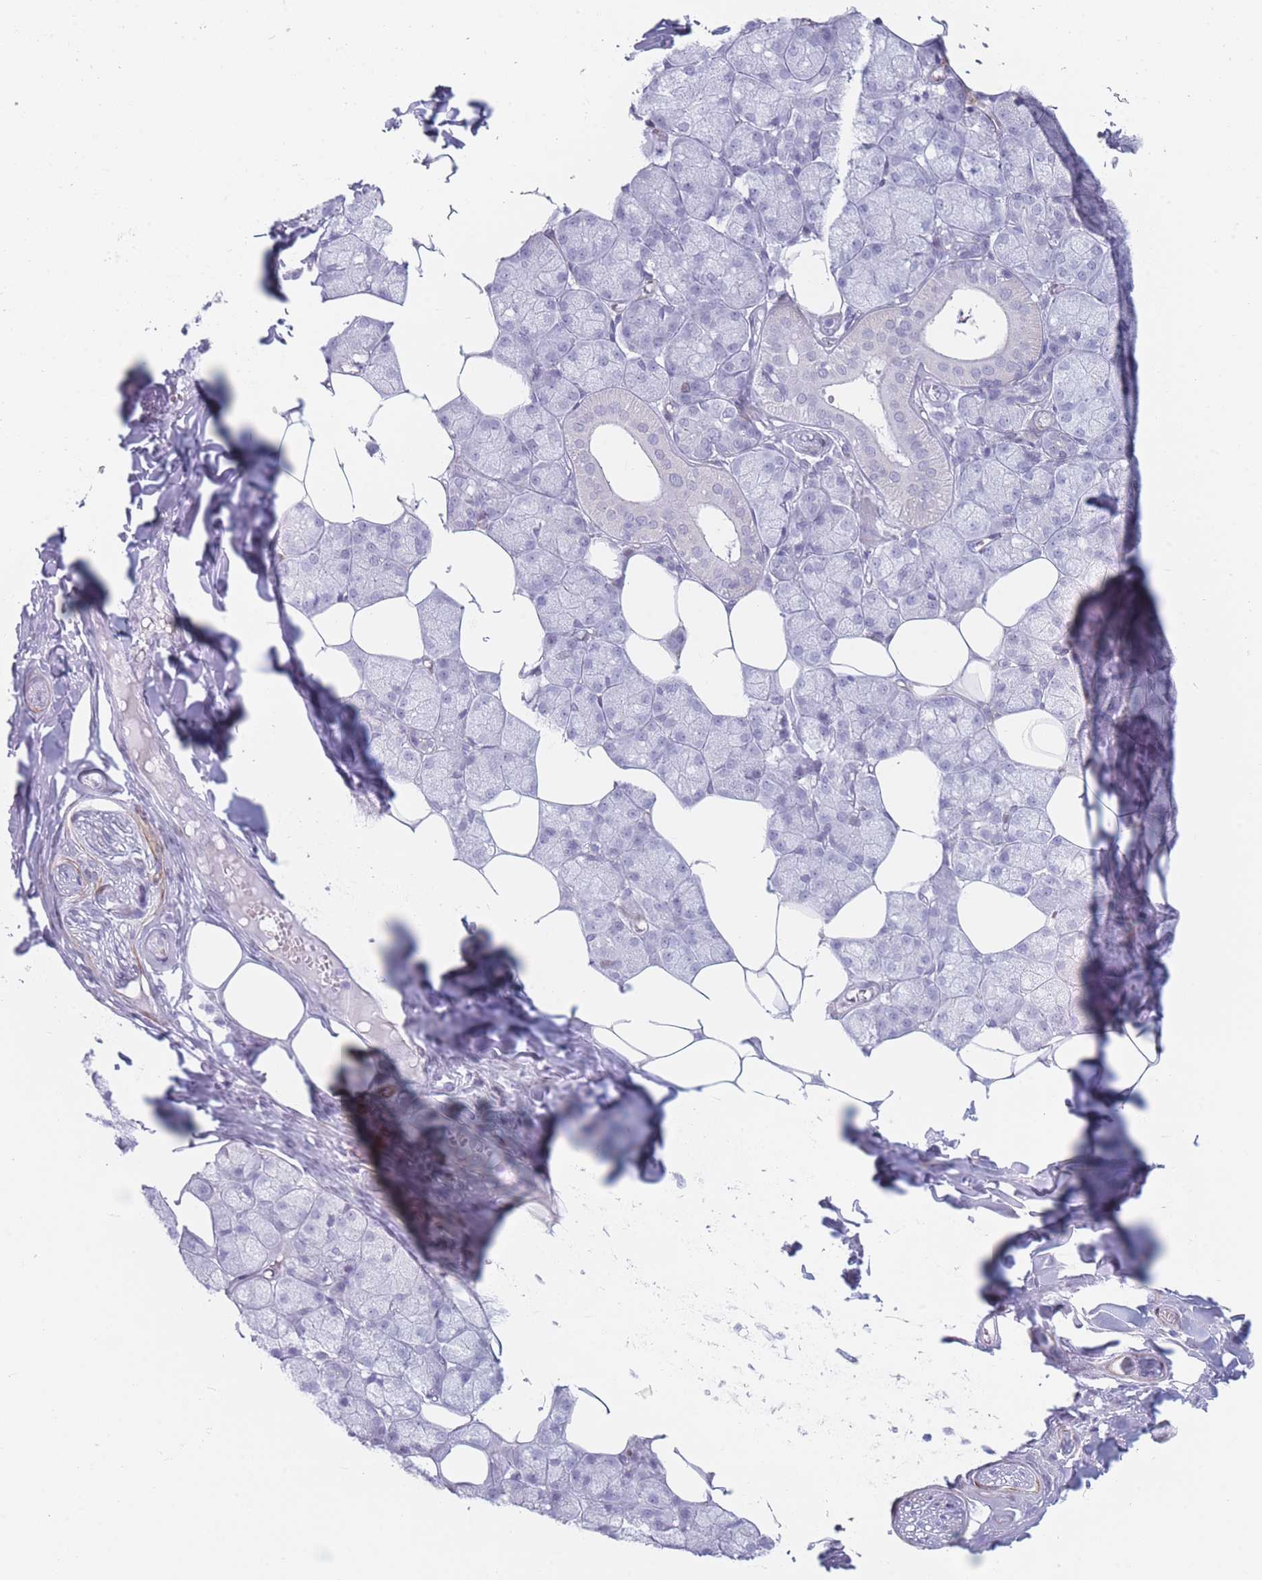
{"staining": {"intensity": "negative", "quantity": "none", "location": "none"}, "tissue": "salivary gland", "cell_type": "Glandular cells", "image_type": "normal", "snomed": [{"axis": "morphology", "description": "Normal tissue, NOS"}, {"axis": "topography", "description": "Salivary gland"}], "caption": "The histopathology image shows no staining of glandular cells in normal salivary gland. (DAB (3,3'-diaminobenzidine) immunohistochemistry (IHC) visualized using brightfield microscopy, high magnification).", "gene": "IFNA10", "patient": {"sex": "male", "age": 62}}